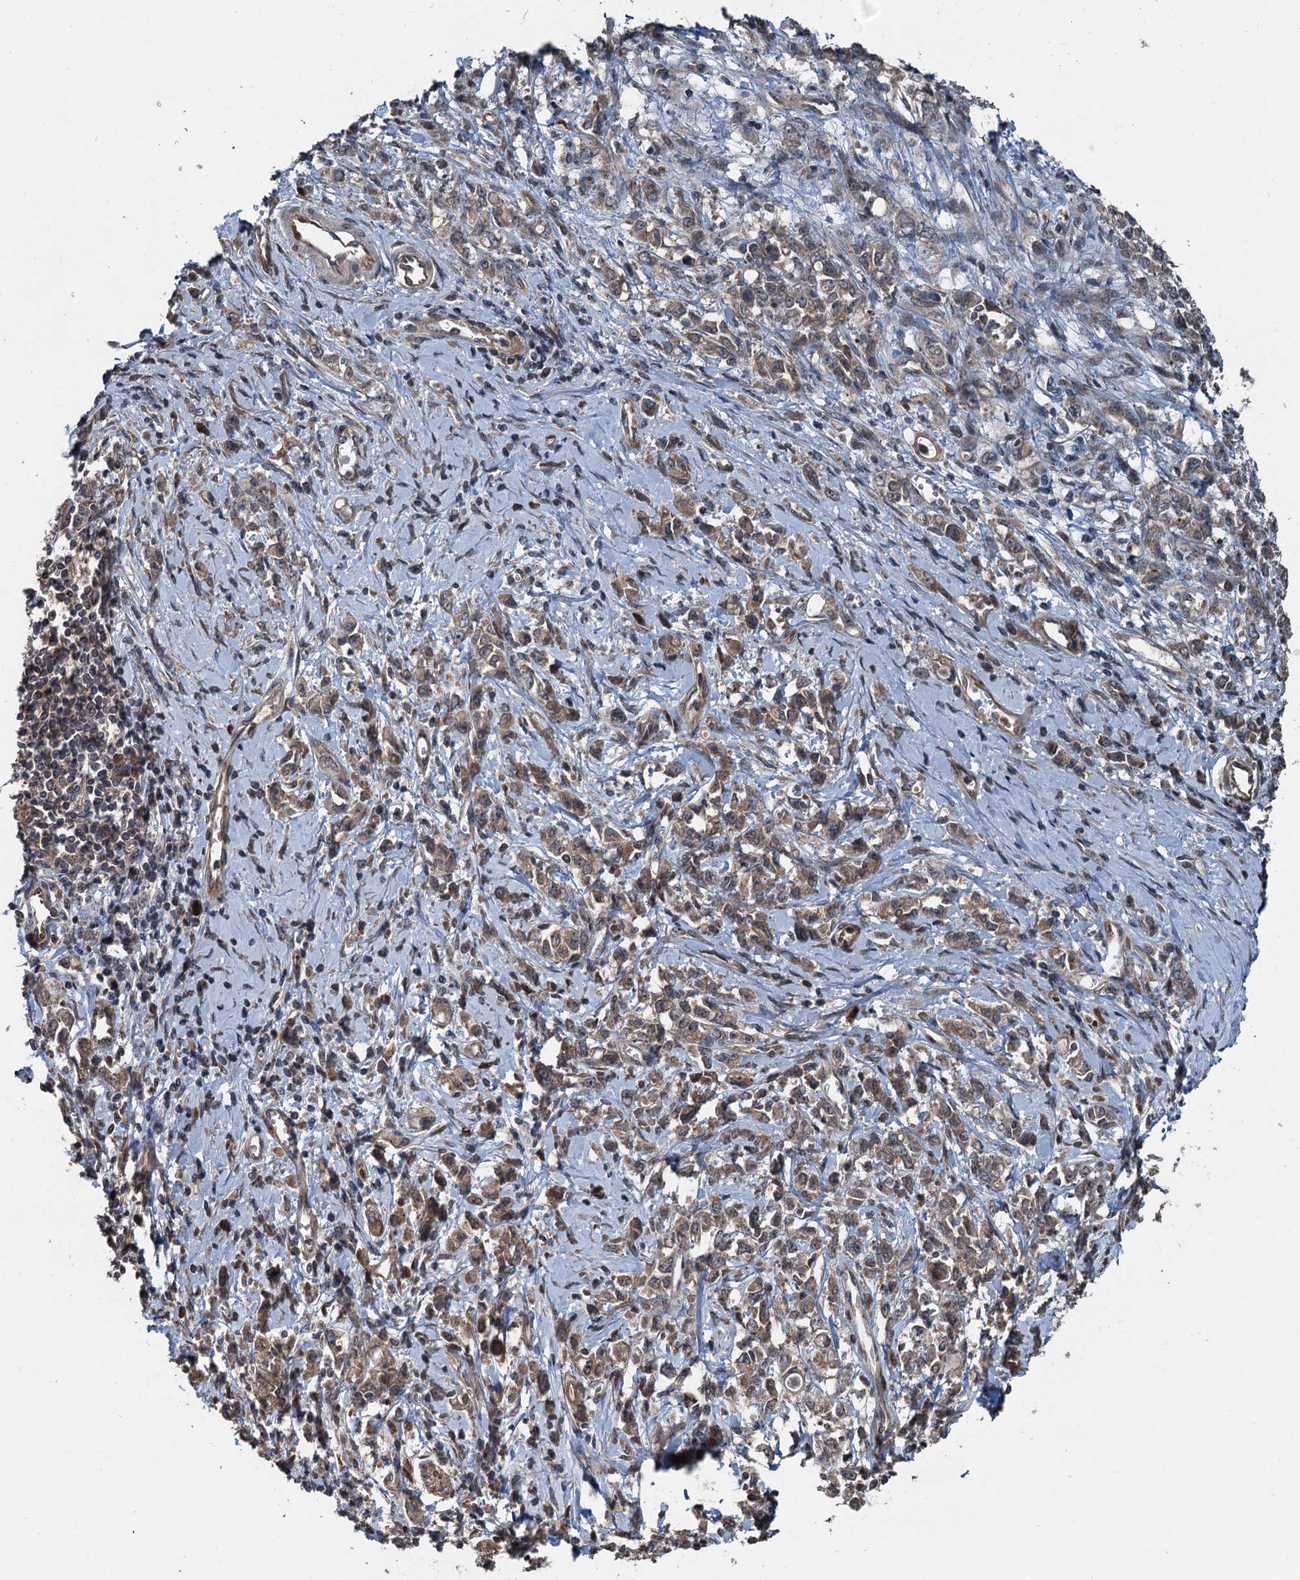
{"staining": {"intensity": "moderate", "quantity": ">75%", "location": "cytoplasmic/membranous"}, "tissue": "stomach cancer", "cell_type": "Tumor cells", "image_type": "cancer", "snomed": [{"axis": "morphology", "description": "Adenocarcinoma, NOS"}, {"axis": "topography", "description": "Stomach"}], "caption": "Brown immunohistochemical staining in stomach adenocarcinoma displays moderate cytoplasmic/membranous staining in about >75% of tumor cells. (DAB IHC, brown staining for protein, blue staining for nuclei).", "gene": "N4BP2L2", "patient": {"sex": "female", "age": 76}}